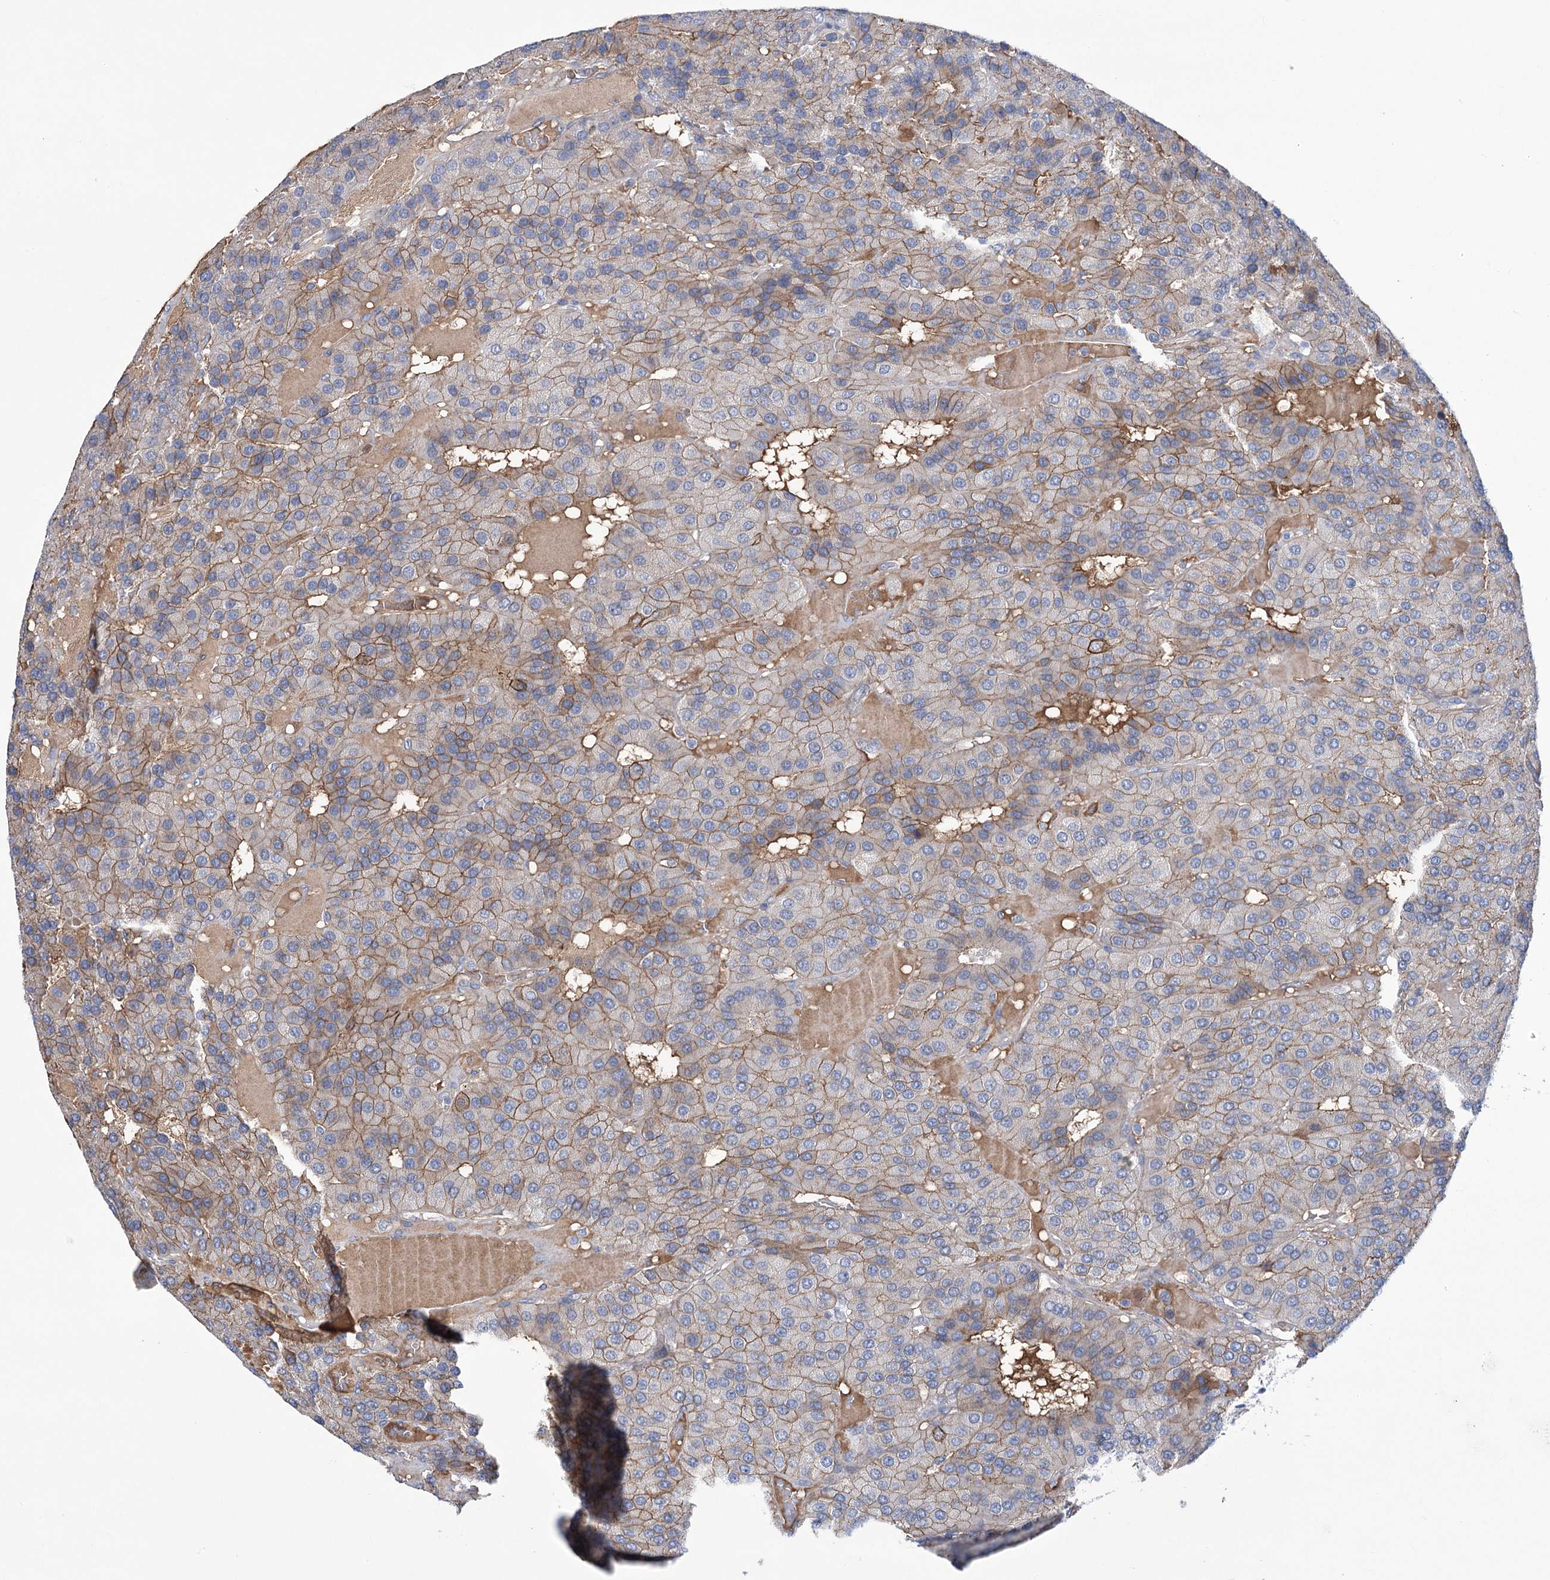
{"staining": {"intensity": "moderate", "quantity": "25%-75%", "location": "cytoplasmic/membranous"}, "tissue": "parathyroid gland", "cell_type": "Glandular cells", "image_type": "normal", "snomed": [{"axis": "morphology", "description": "Normal tissue, NOS"}, {"axis": "morphology", "description": "Adenoma, NOS"}, {"axis": "topography", "description": "Parathyroid gland"}], "caption": "A medium amount of moderate cytoplasmic/membranous staining is present in approximately 25%-75% of glandular cells in unremarkable parathyroid gland. The staining was performed using DAB, with brown indicating positive protein expression. Nuclei are stained blue with hematoxylin.", "gene": "CEP164", "patient": {"sex": "female", "age": 86}}